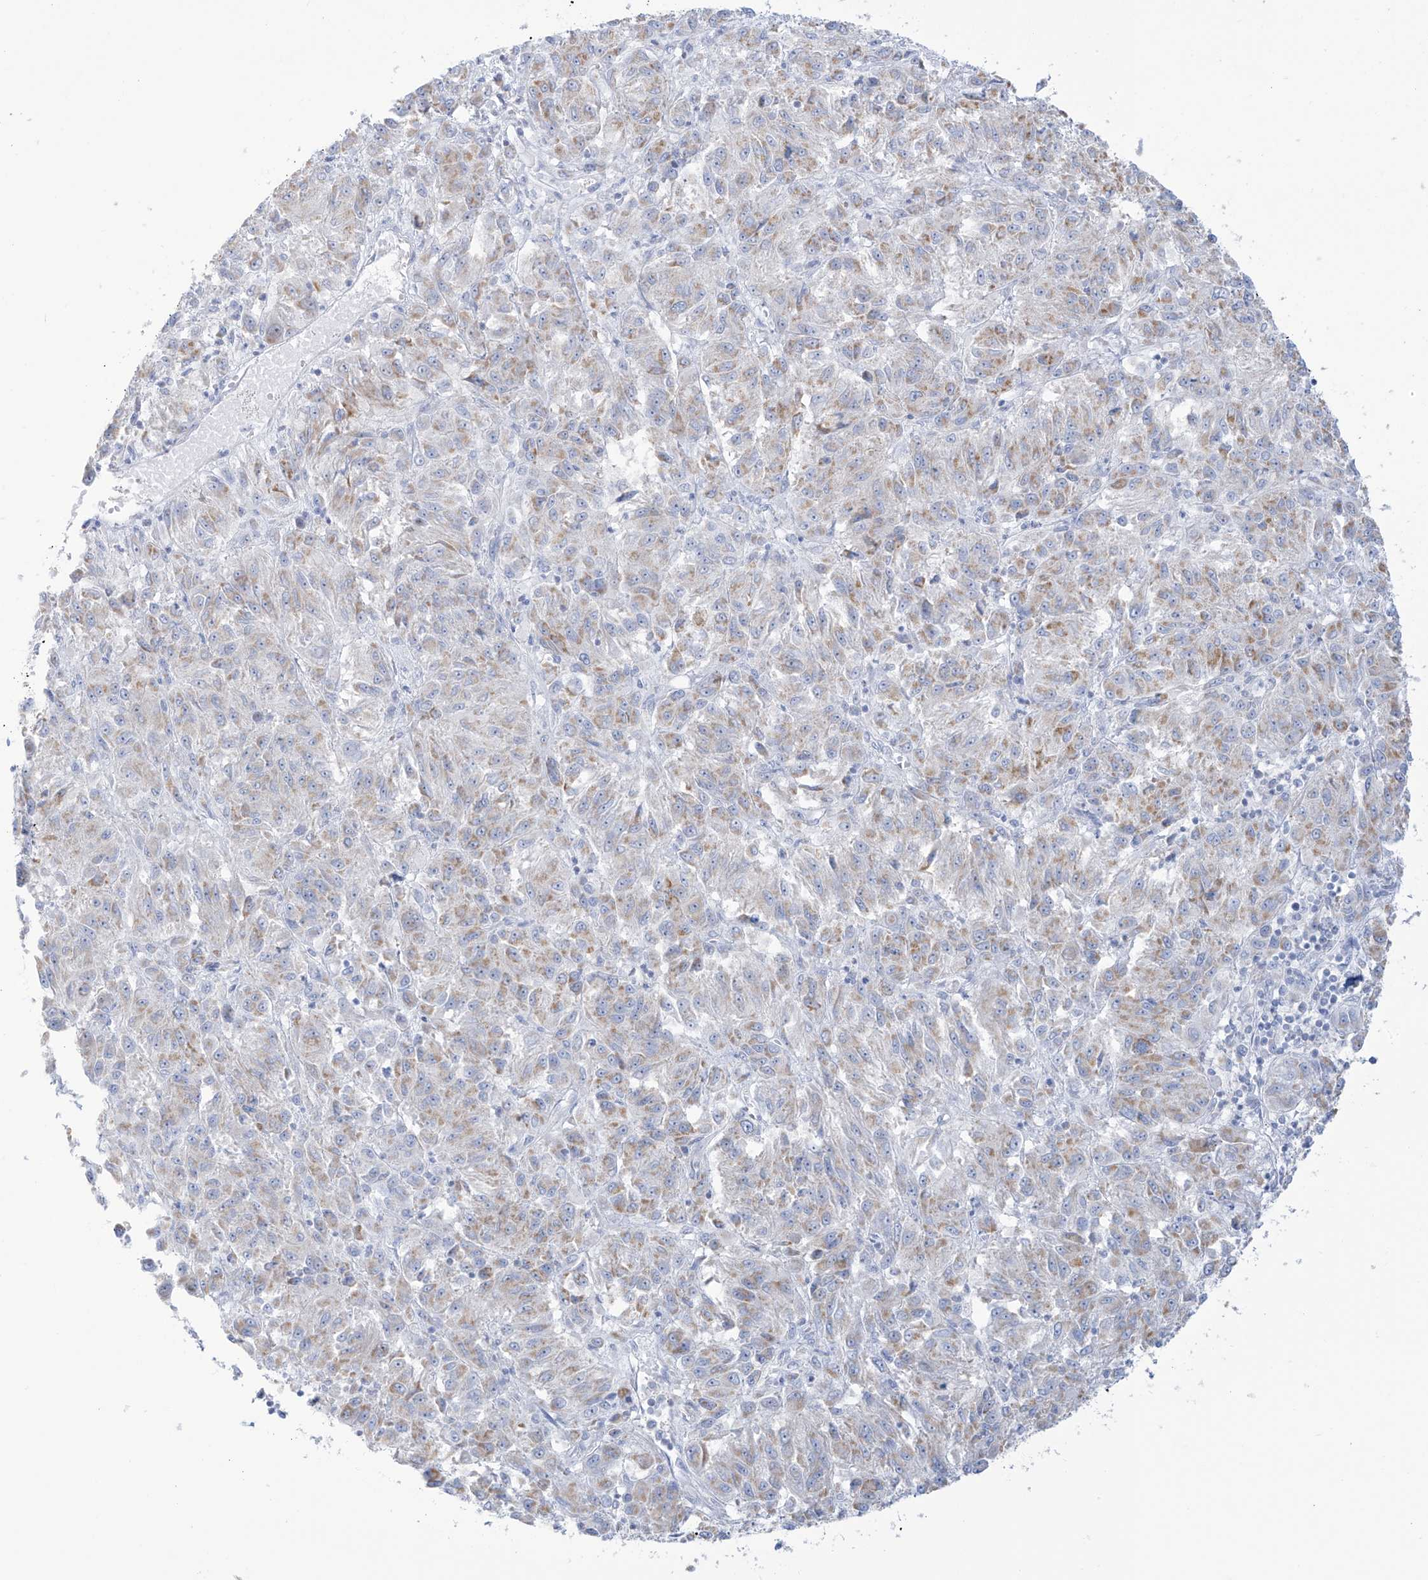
{"staining": {"intensity": "weak", "quantity": "<25%", "location": "cytoplasmic/membranous"}, "tissue": "melanoma", "cell_type": "Tumor cells", "image_type": "cancer", "snomed": [{"axis": "morphology", "description": "Malignant melanoma, Metastatic site"}, {"axis": "topography", "description": "Lung"}], "caption": "Tumor cells are negative for brown protein staining in melanoma.", "gene": "SLC26A3", "patient": {"sex": "male", "age": 64}}